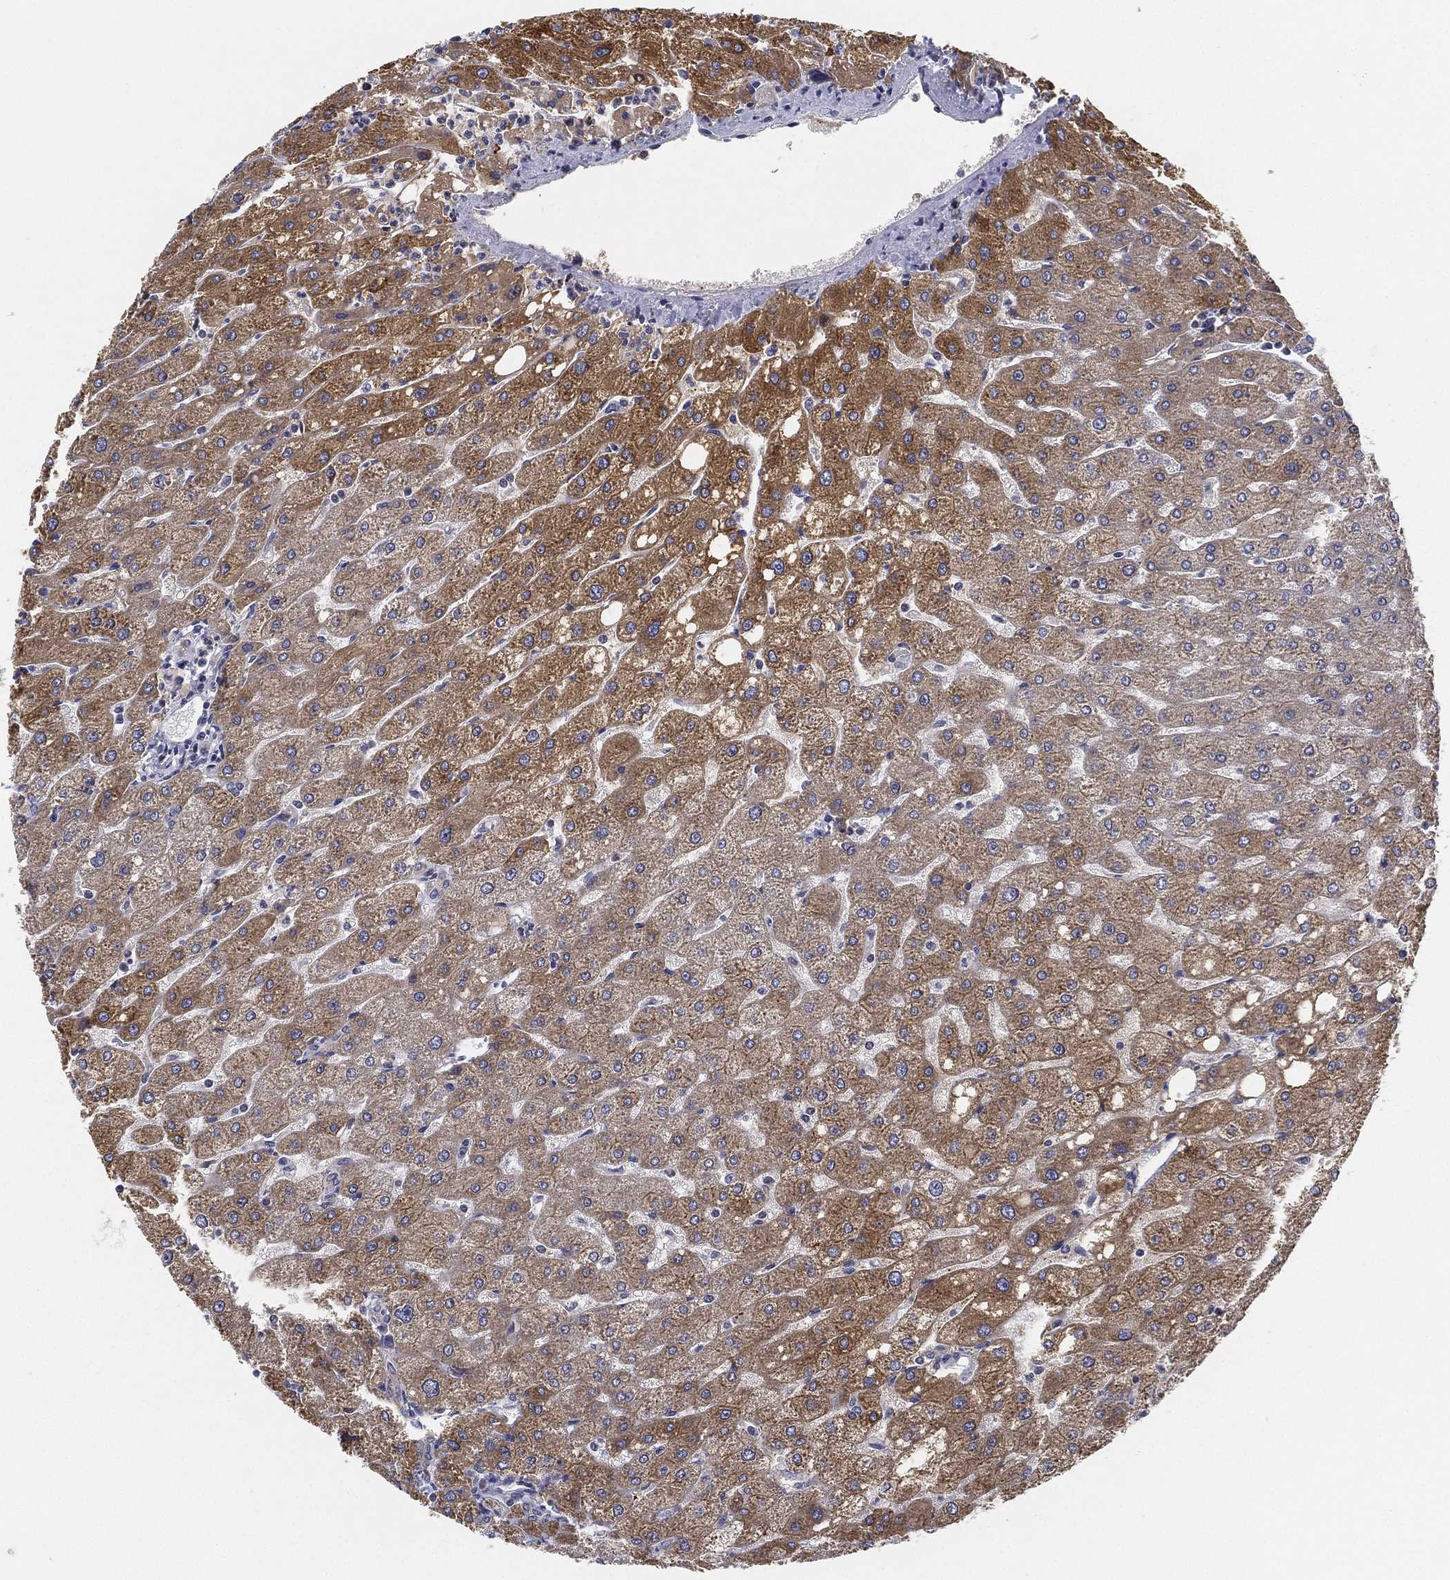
{"staining": {"intensity": "negative", "quantity": "none", "location": "none"}, "tissue": "liver", "cell_type": "Cholangiocytes", "image_type": "normal", "snomed": [{"axis": "morphology", "description": "Normal tissue, NOS"}, {"axis": "topography", "description": "Liver"}], "caption": "Immunohistochemistry of unremarkable human liver shows no expression in cholangiocytes.", "gene": "PPP1R16B", "patient": {"sex": "male", "age": 67}}